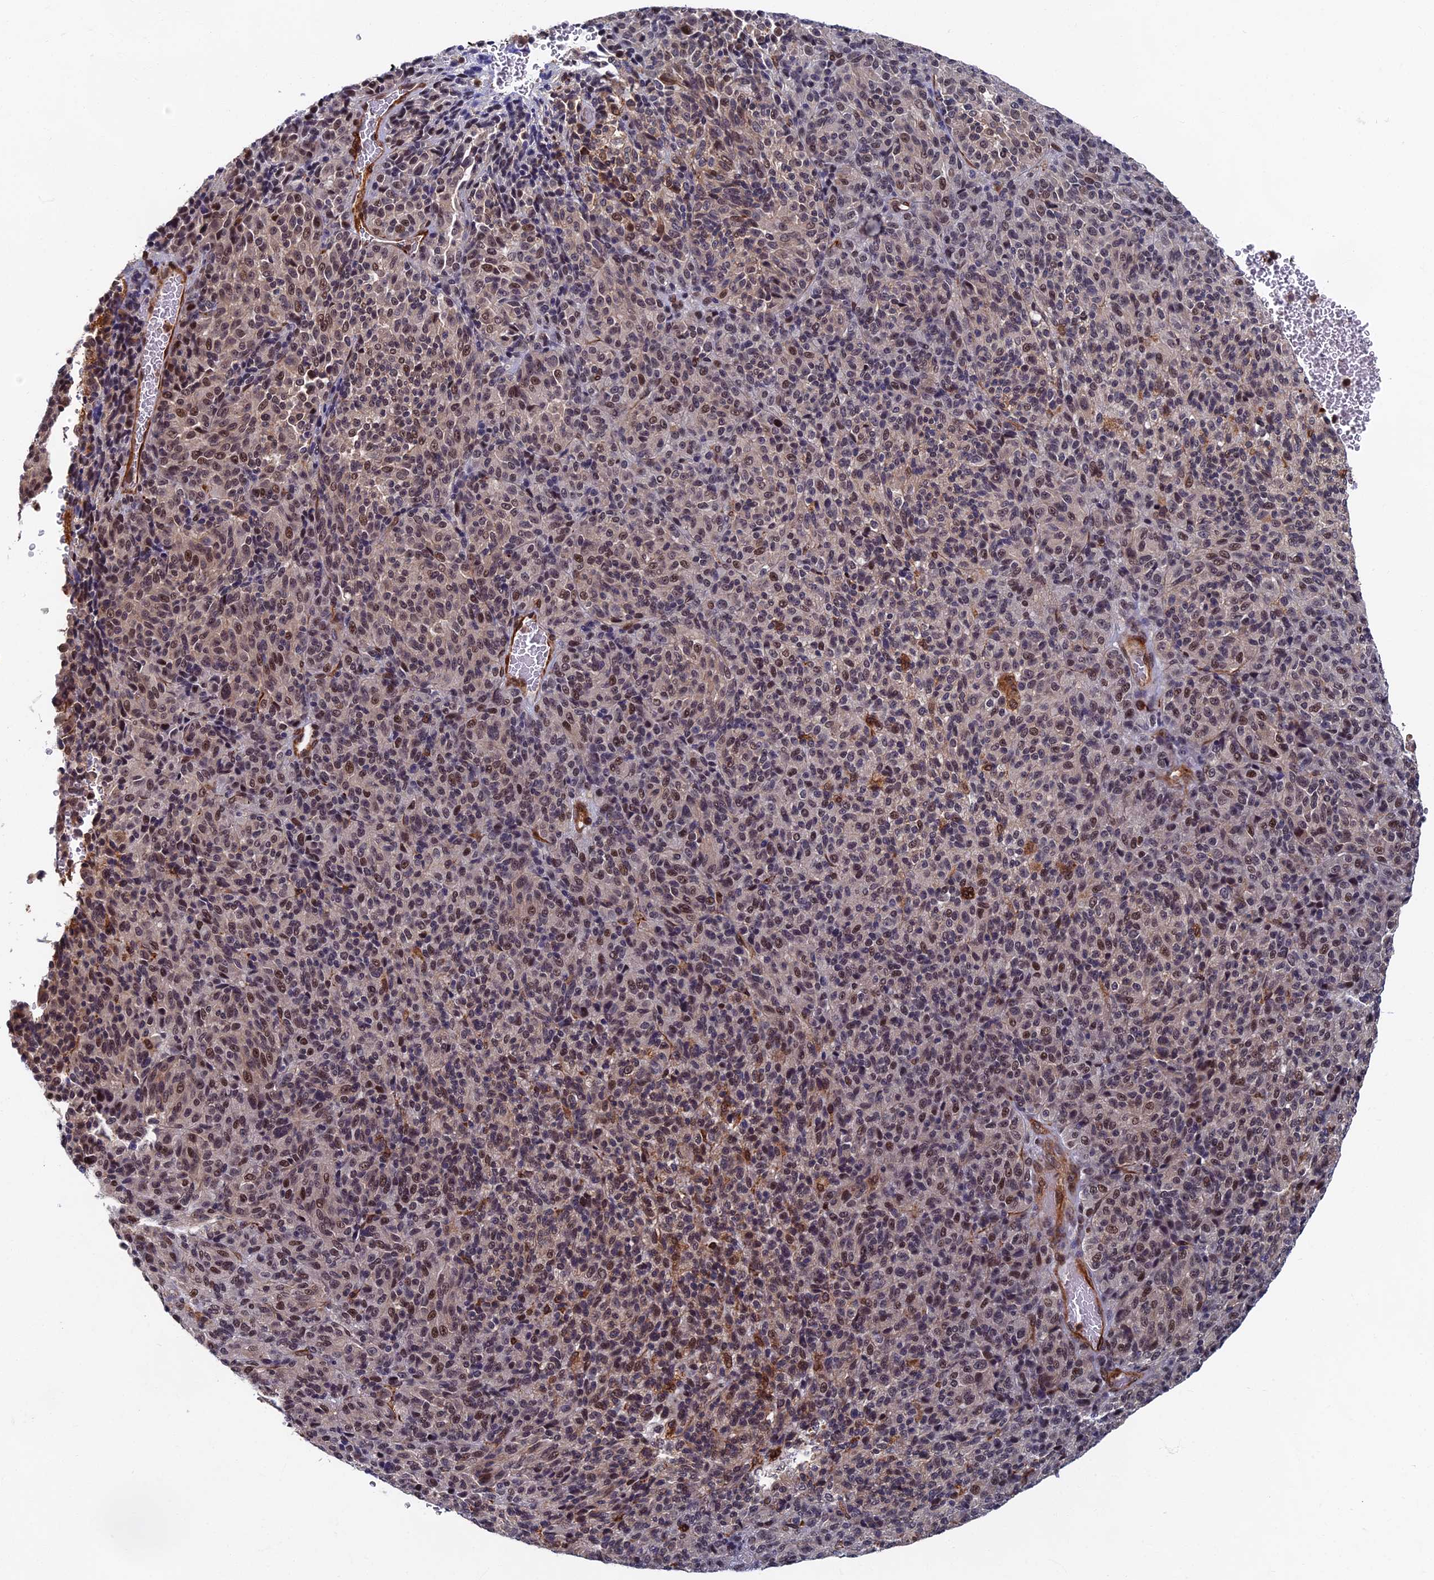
{"staining": {"intensity": "moderate", "quantity": ">75%", "location": "nuclear"}, "tissue": "melanoma", "cell_type": "Tumor cells", "image_type": "cancer", "snomed": [{"axis": "morphology", "description": "Malignant melanoma, Metastatic site"}, {"axis": "topography", "description": "Brain"}], "caption": "Immunohistochemistry of melanoma displays medium levels of moderate nuclear positivity in about >75% of tumor cells. (DAB = brown stain, brightfield microscopy at high magnification).", "gene": "CTDP1", "patient": {"sex": "female", "age": 56}}